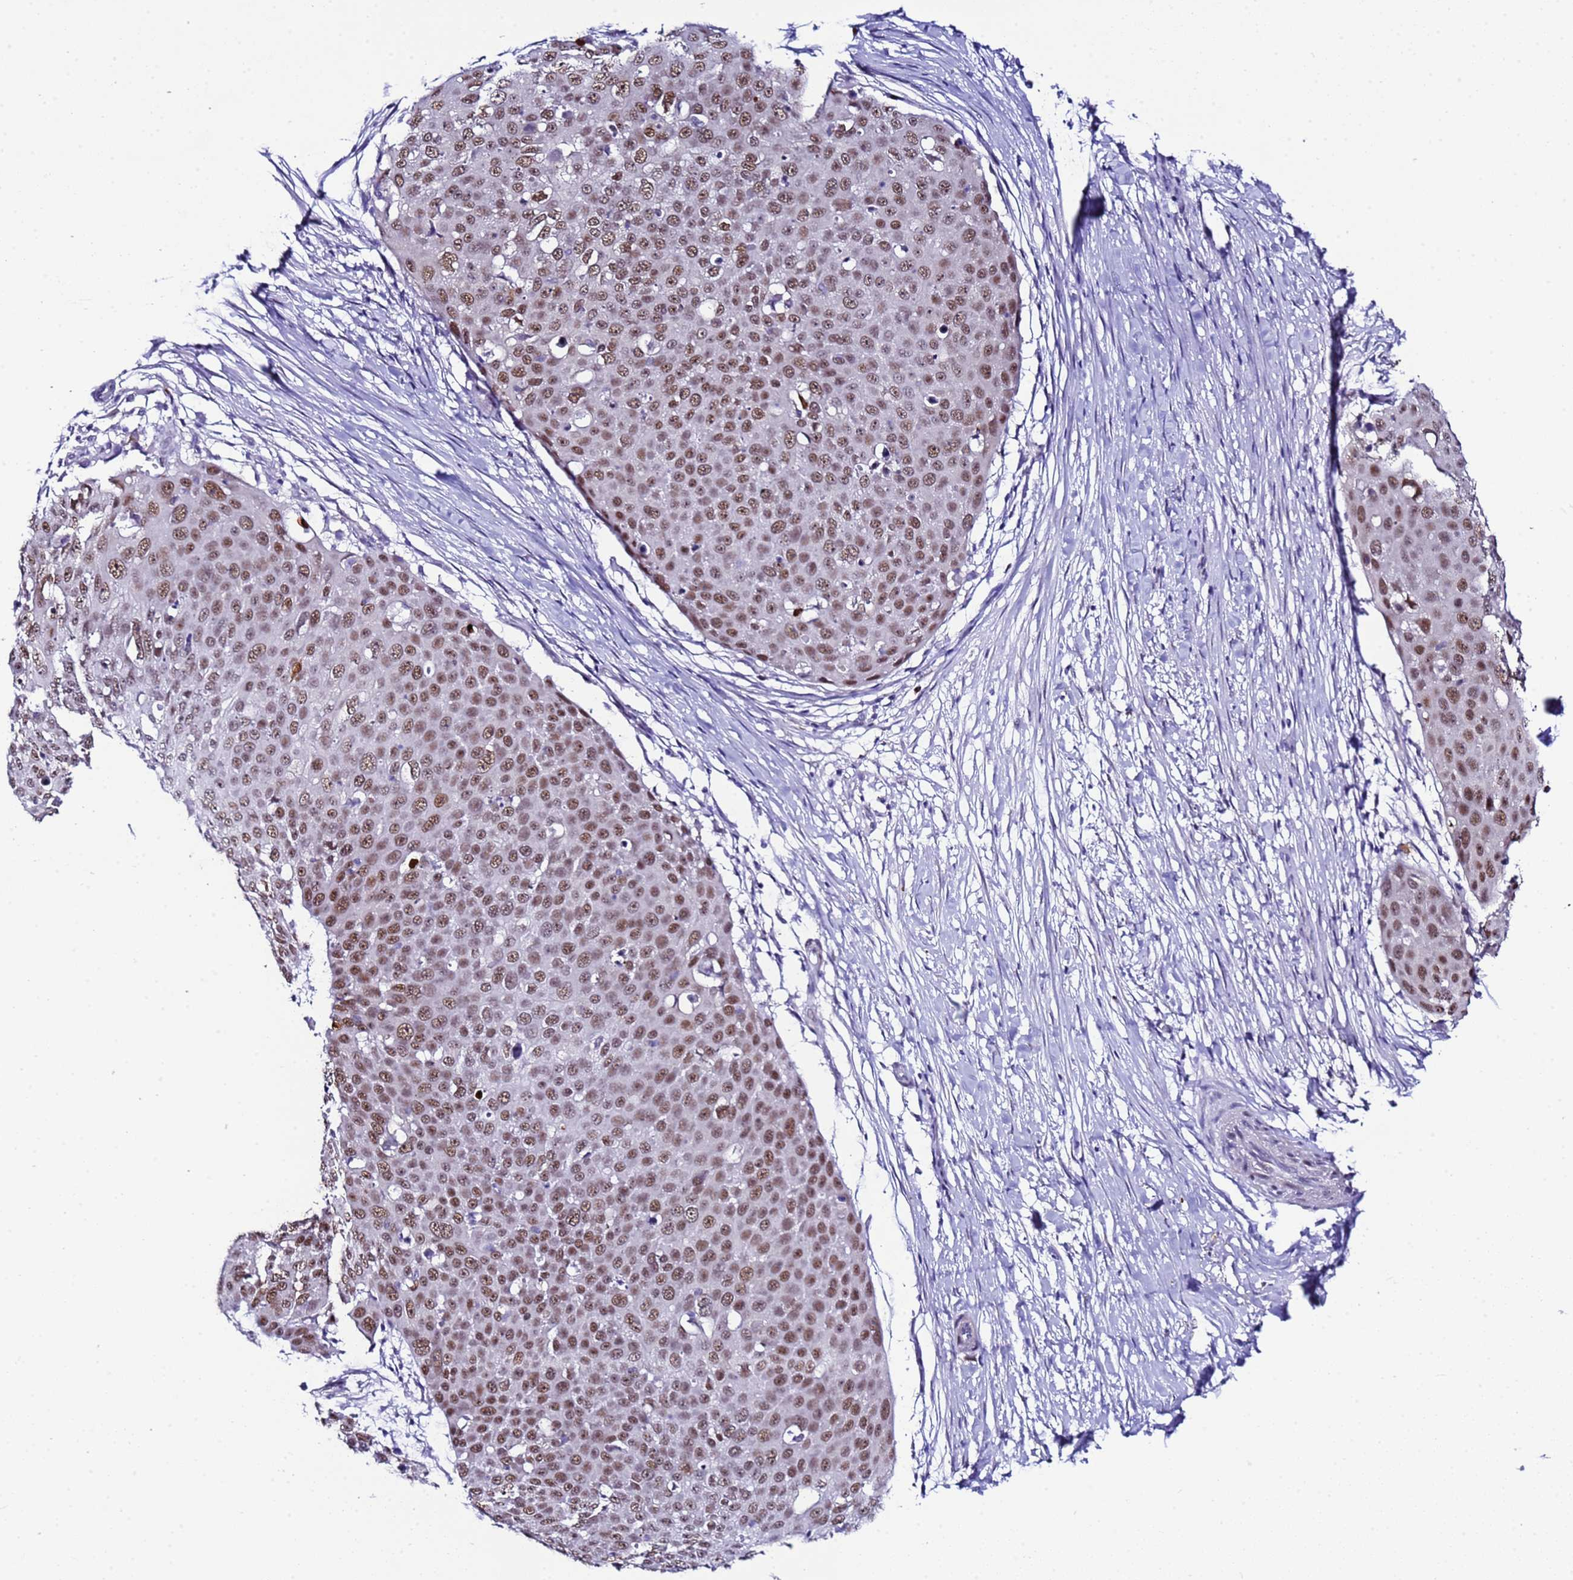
{"staining": {"intensity": "moderate", "quantity": ">75%", "location": "nuclear"}, "tissue": "skin cancer", "cell_type": "Tumor cells", "image_type": "cancer", "snomed": [{"axis": "morphology", "description": "Squamous cell carcinoma, NOS"}, {"axis": "topography", "description": "Skin"}], "caption": "Human skin squamous cell carcinoma stained with a protein marker shows moderate staining in tumor cells.", "gene": "BCL7A", "patient": {"sex": "male", "age": 71}}